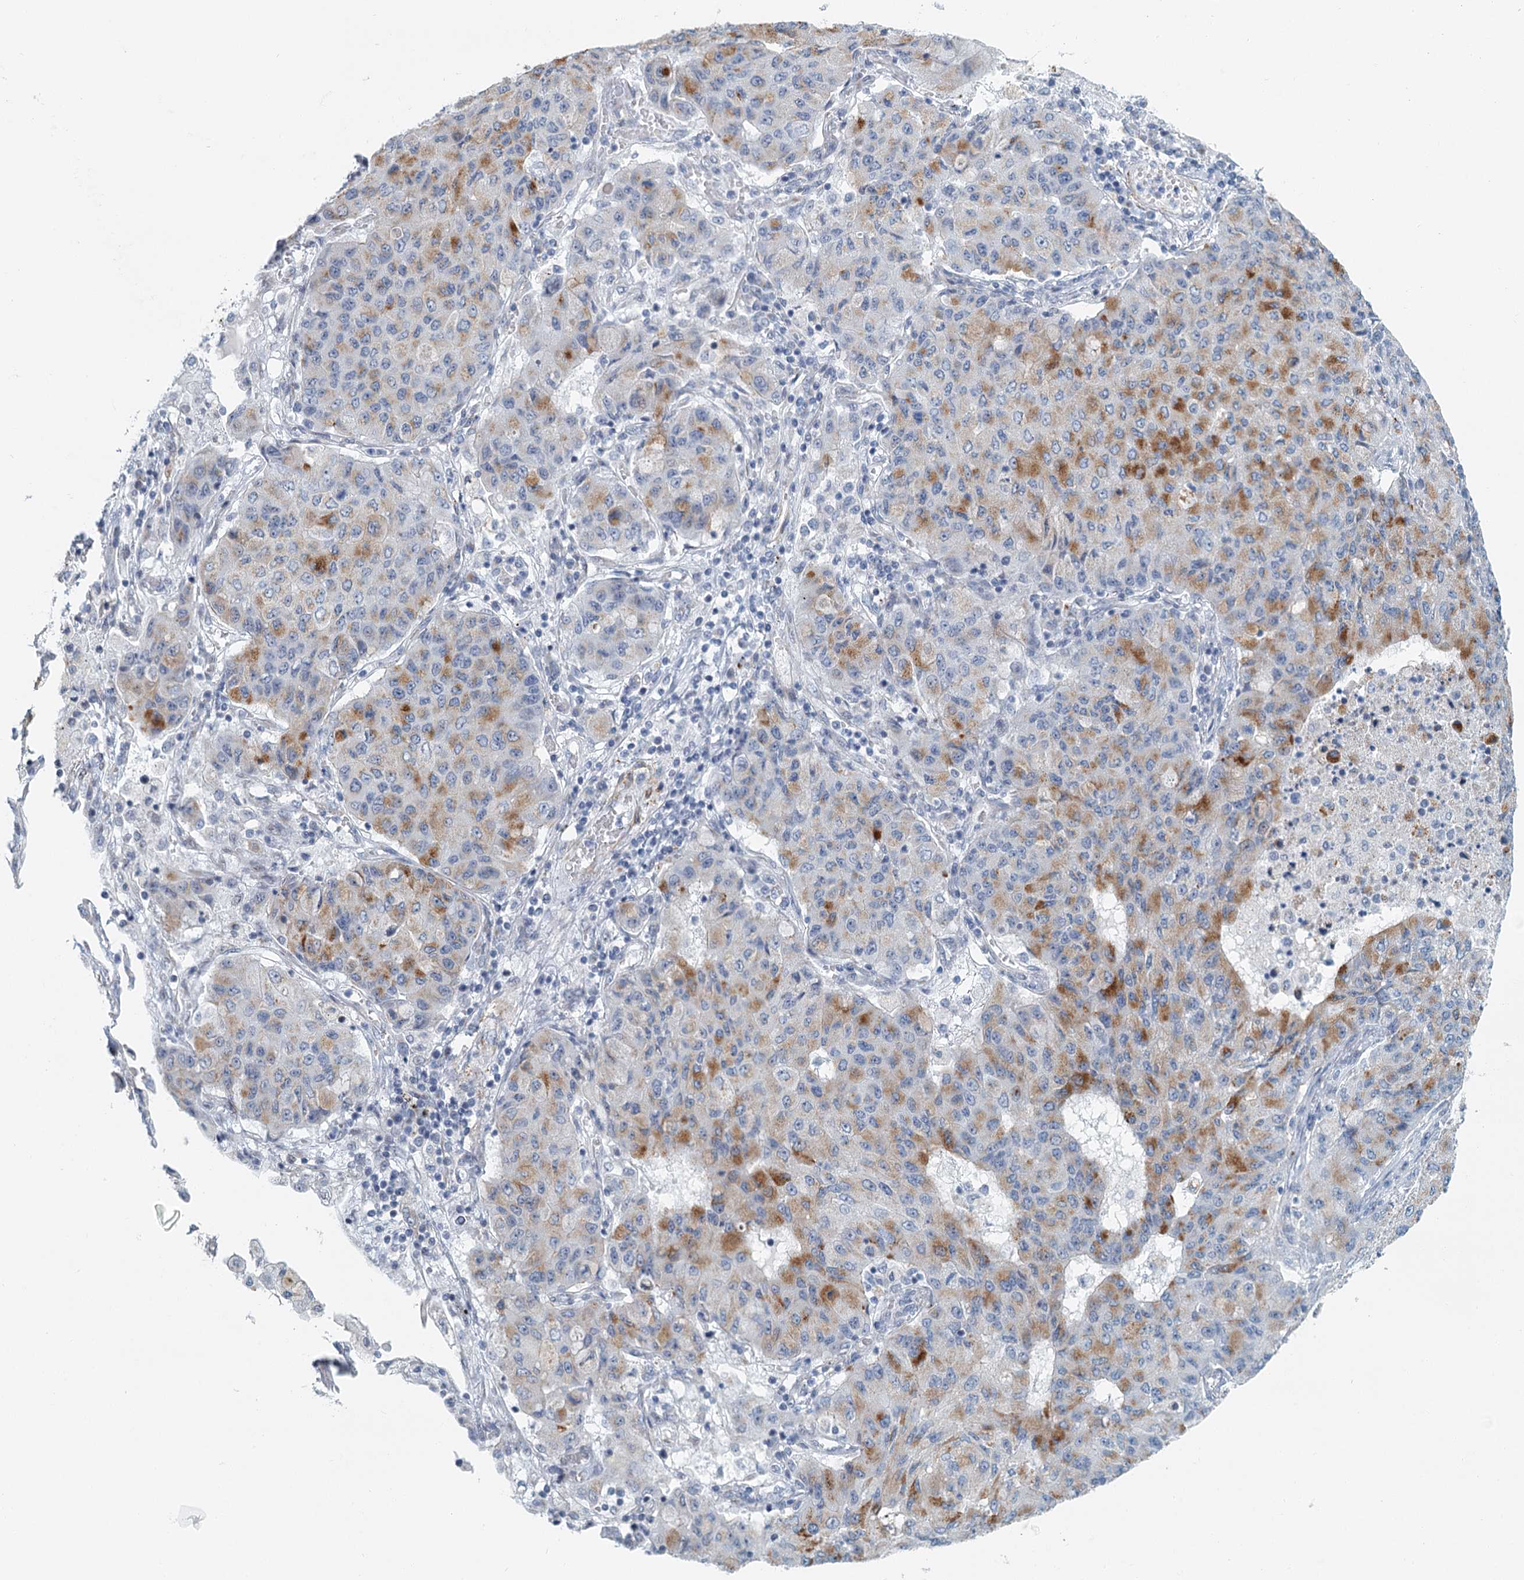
{"staining": {"intensity": "strong", "quantity": "25%-75%", "location": "cytoplasmic/membranous"}, "tissue": "lung cancer", "cell_type": "Tumor cells", "image_type": "cancer", "snomed": [{"axis": "morphology", "description": "Squamous cell carcinoma, NOS"}, {"axis": "topography", "description": "Lung"}], "caption": "Human lung cancer stained with a brown dye shows strong cytoplasmic/membranous positive staining in approximately 25%-75% of tumor cells.", "gene": "ZNF527", "patient": {"sex": "male", "age": 74}}